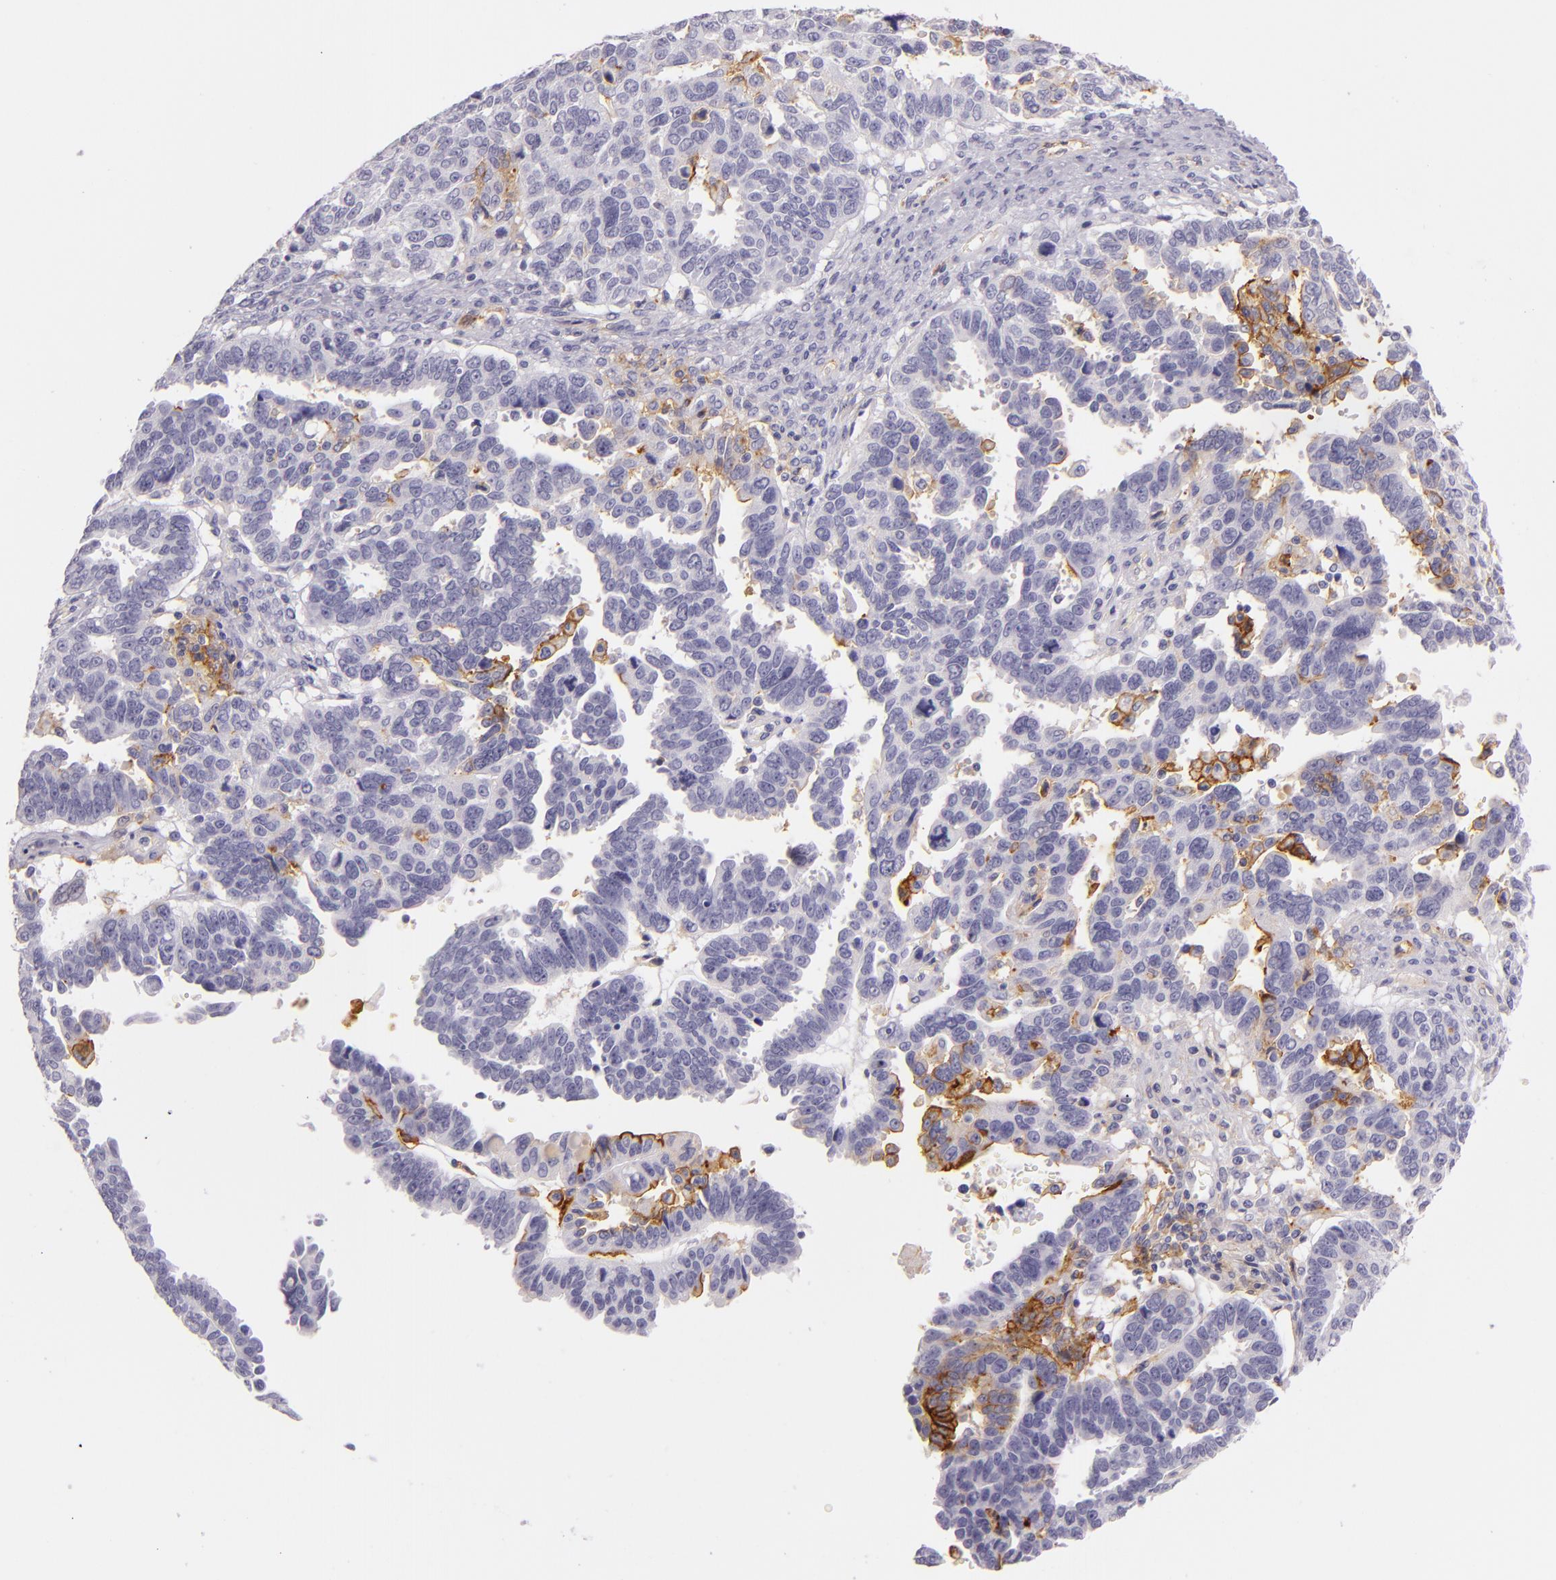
{"staining": {"intensity": "moderate", "quantity": "<25%", "location": "cytoplasmic/membranous"}, "tissue": "ovarian cancer", "cell_type": "Tumor cells", "image_type": "cancer", "snomed": [{"axis": "morphology", "description": "Carcinoma, endometroid"}, {"axis": "morphology", "description": "Cystadenocarcinoma, serous, NOS"}, {"axis": "topography", "description": "Ovary"}], "caption": "Human ovarian cancer (serous cystadenocarcinoma) stained with a brown dye displays moderate cytoplasmic/membranous positive staining in about <25% of tumor cells.", "gene": "ICAM1", "patient": {"sex": "female", "age": 45}}